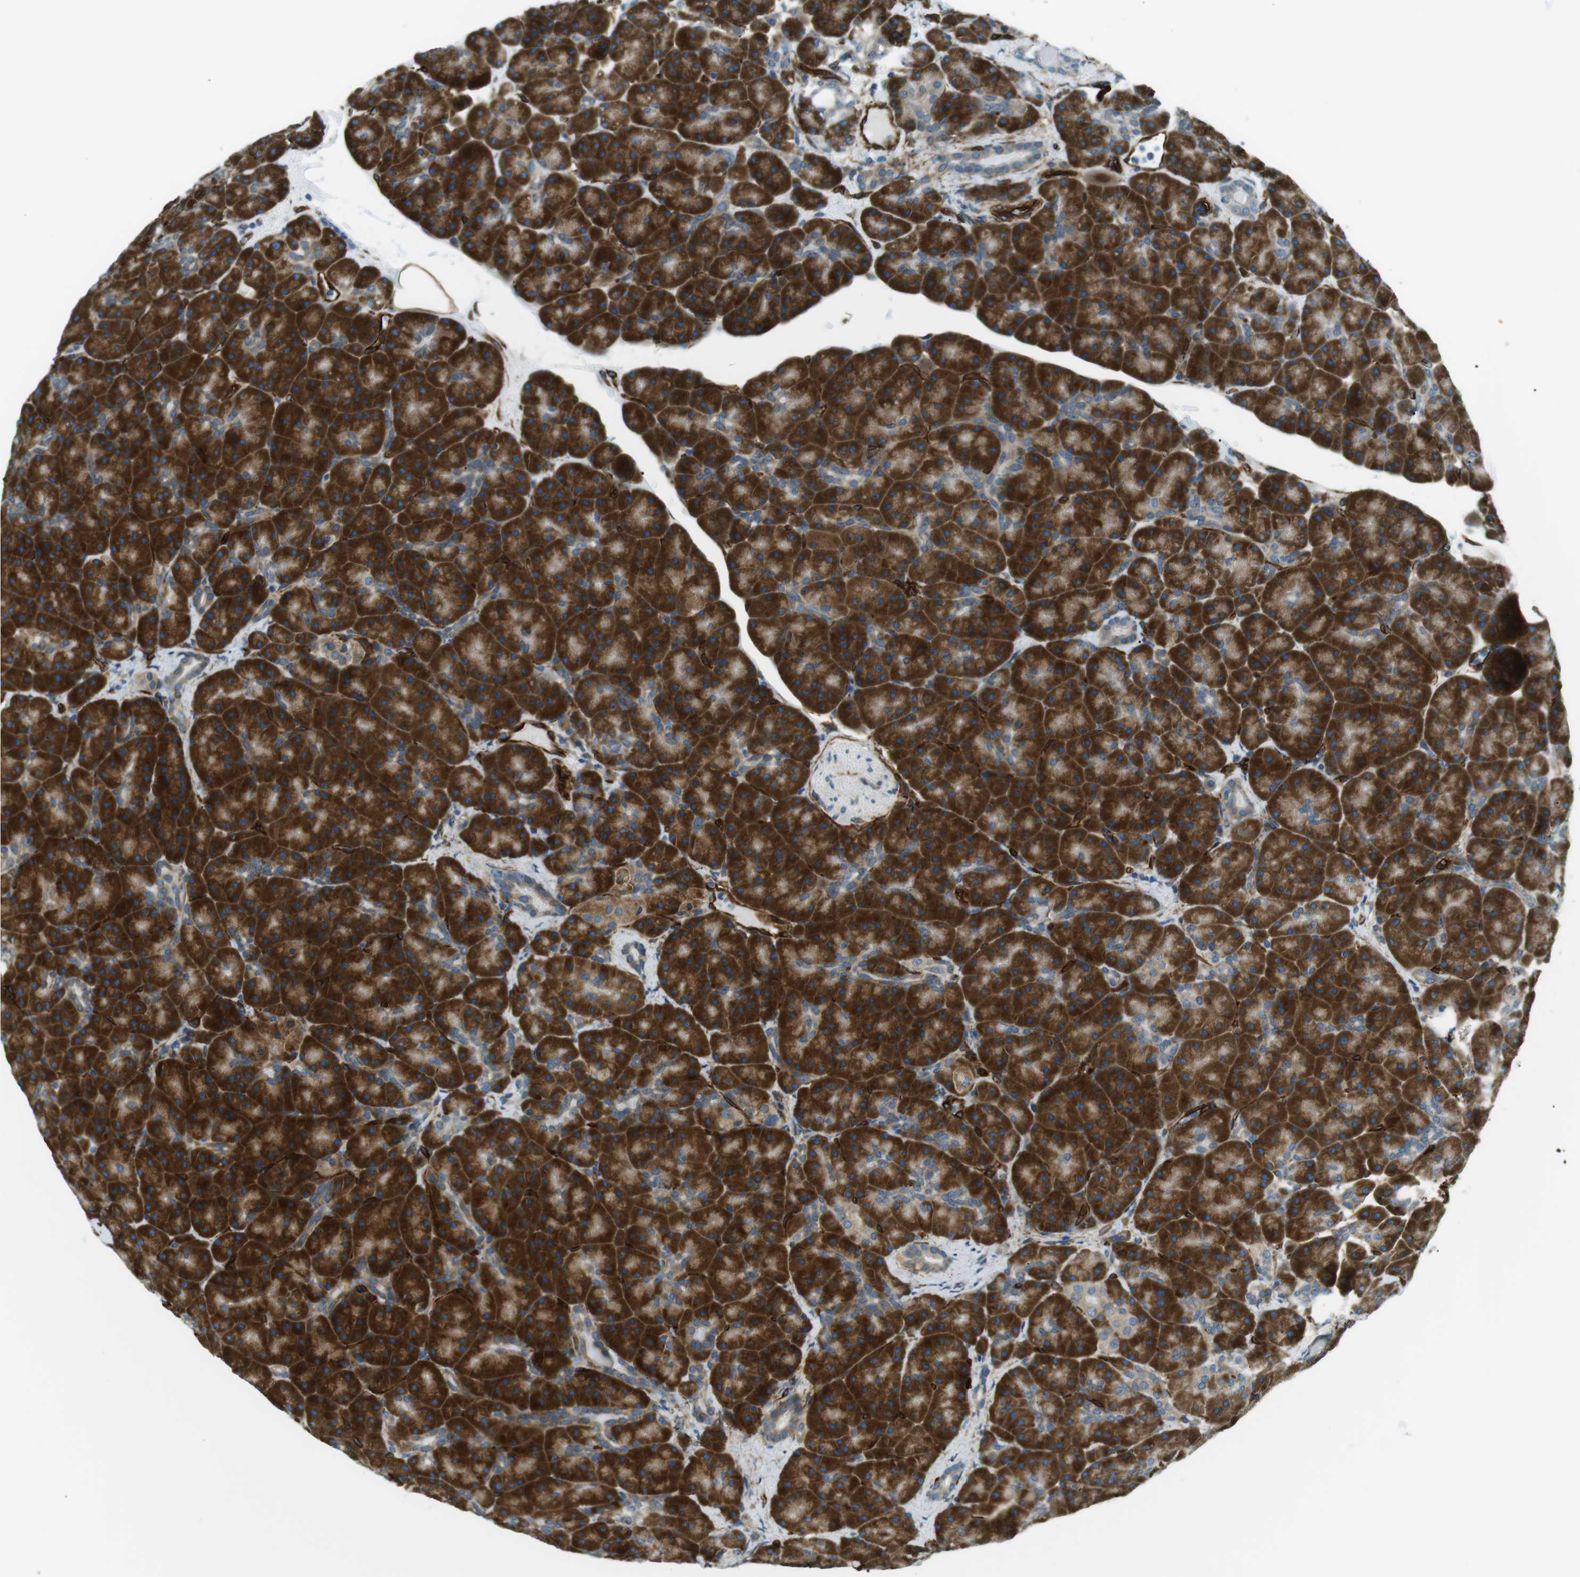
{"staining": {"intensity": "strong", "quantity": ">75%", "location": "cytoplasmic/membranous"}, "tissue": "pancreas", "cell_type": "Exocrine glandular cells", "image_type": "normal", "snomed": [{"axis": "morphology", "description": "Normal tissue, NOS"}, {"axis": "topography", "description": "Pancreas"}], "caption": "Strong cytoplasmic/membranous staining for a protein is appreciated in approximately >75% of exocrine glandular cells of normal pancreas using IHC.", "gene": "ODR4", "patient": {"sex": "male", "age": 66}}